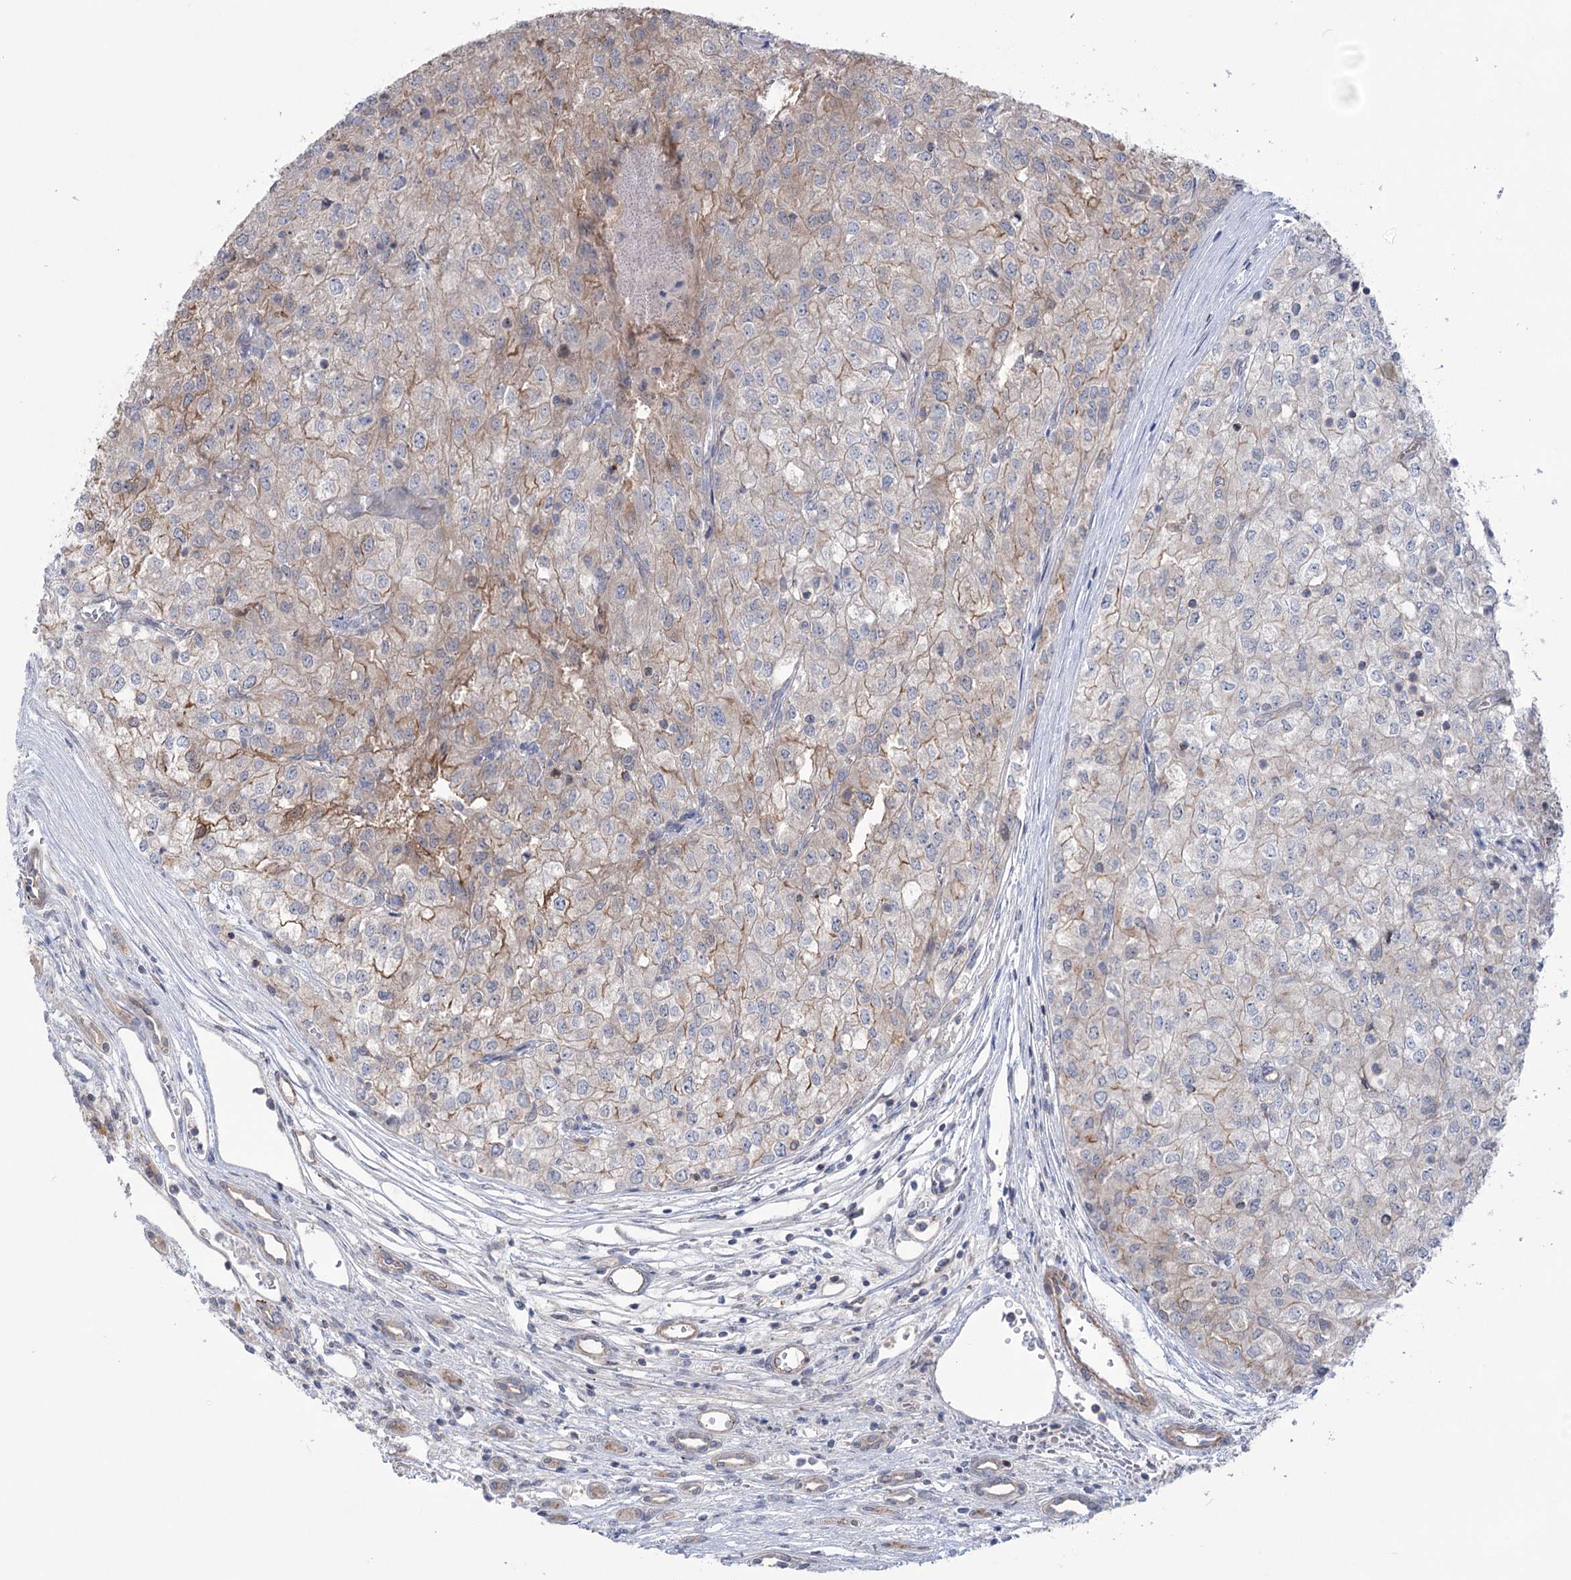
{"staining": {"intensity": "weak", "quantity": "25%-75%", "location": "cytoplasmic/membranous"}, "tissue": "renal cancer", "cell_type": "Tumor cells", "image_type": "cancer", "snomed": [{"axis": "morphology", "description": "Adenocarcinoma, NOS"}, {"axis": "topography", "description": "Kidney"}], "caption": "Protein expression by IHC shows weak cytoplasmic/membranous positivity in approximately 25%-75% of tumor cells in renal cancer (adenocarcinoma). (DAB IHC, brown staining for protein, blue staining for nuclei).", "gene": "TRIM71", "patient": {"sex": "female", "age": 54}}